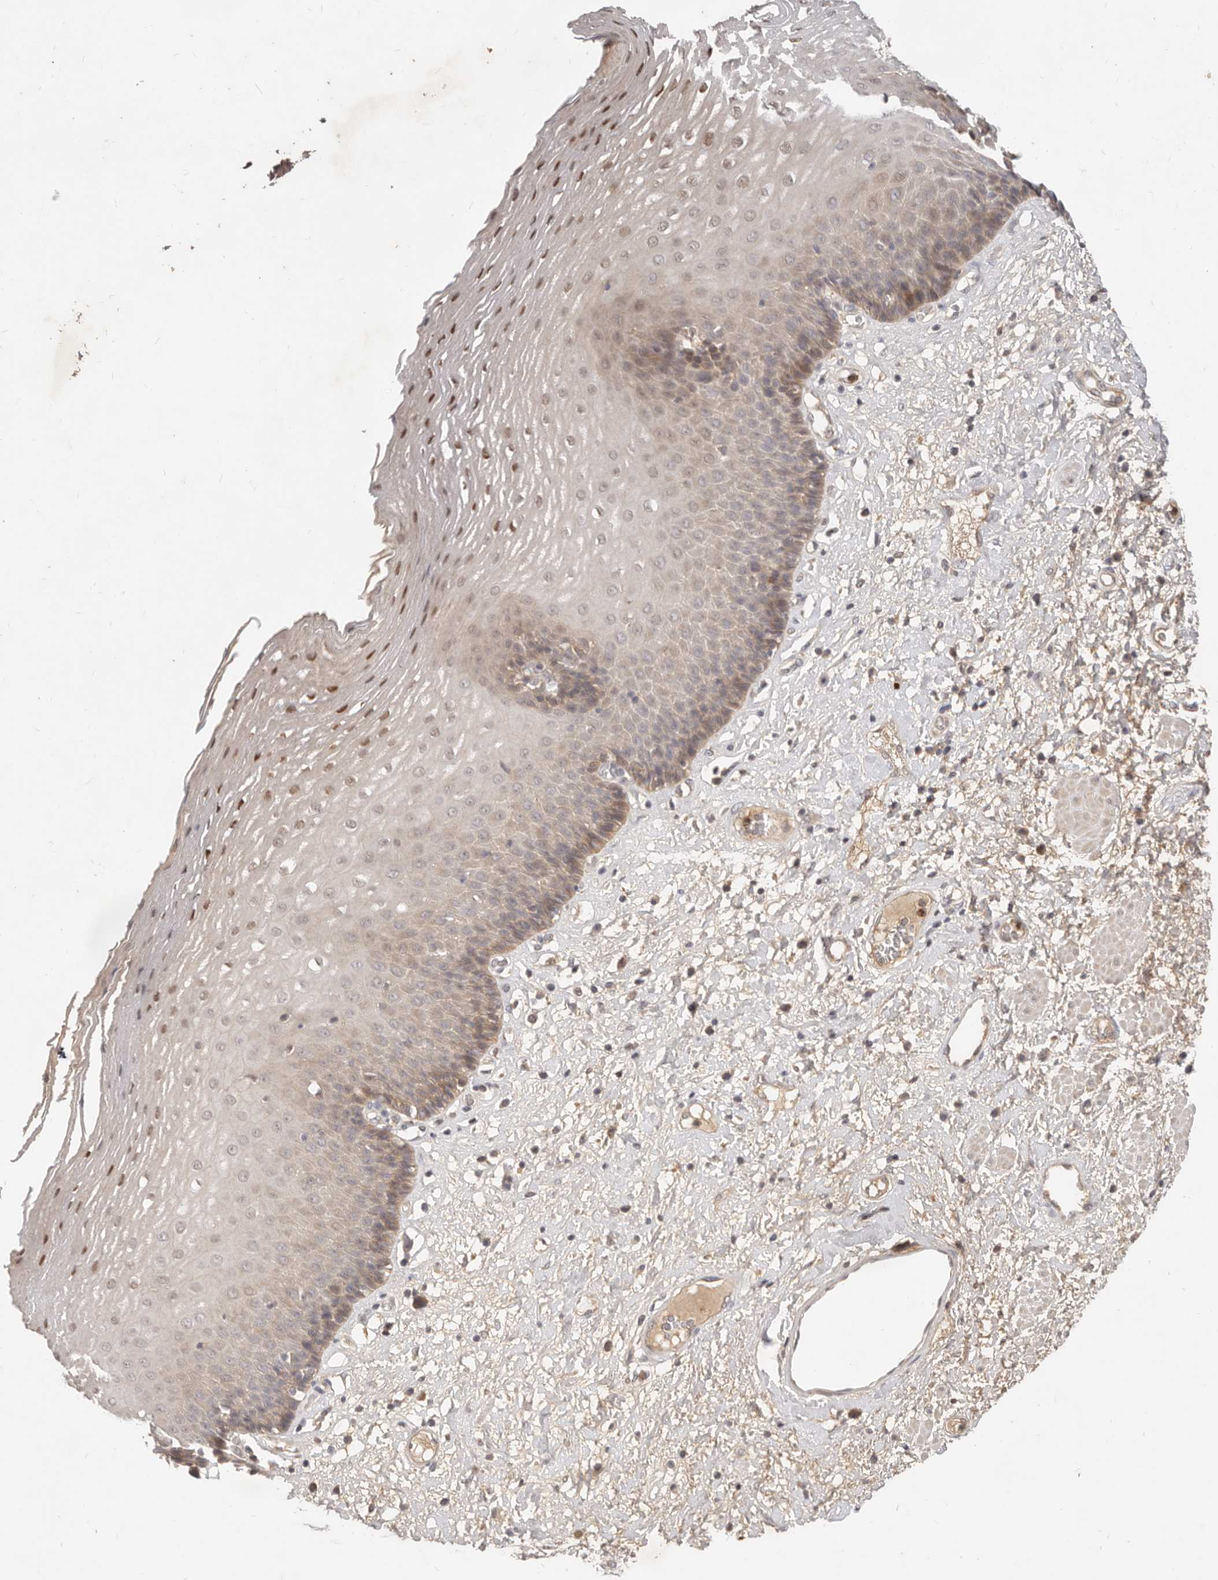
{"staining": {"intensity": "moderate", "quantity": "<25%", "location": "cytoplasmic/membranous,nuclear"}, "tissue": "esophagus", "cell_type": "Squamous epithelial cells", "image_type": "normal", "snomed": [{"axis": "morphology", "description": "Normal tissue, NOS"}, {"axis": "morphology", "description": "Adenocarcinoma, NOS"}, {"axis": "topography", "description": "Esophagus"}], "caption": "IHC (DAB) staining of normal human esophagus demonstrates moderate cytoplasmic/membranous,nuclear protein staining in approximately <25% of squamous epithelial cells.", "gene": "USP49", "patient": {"sex": "male", "age": 62}}